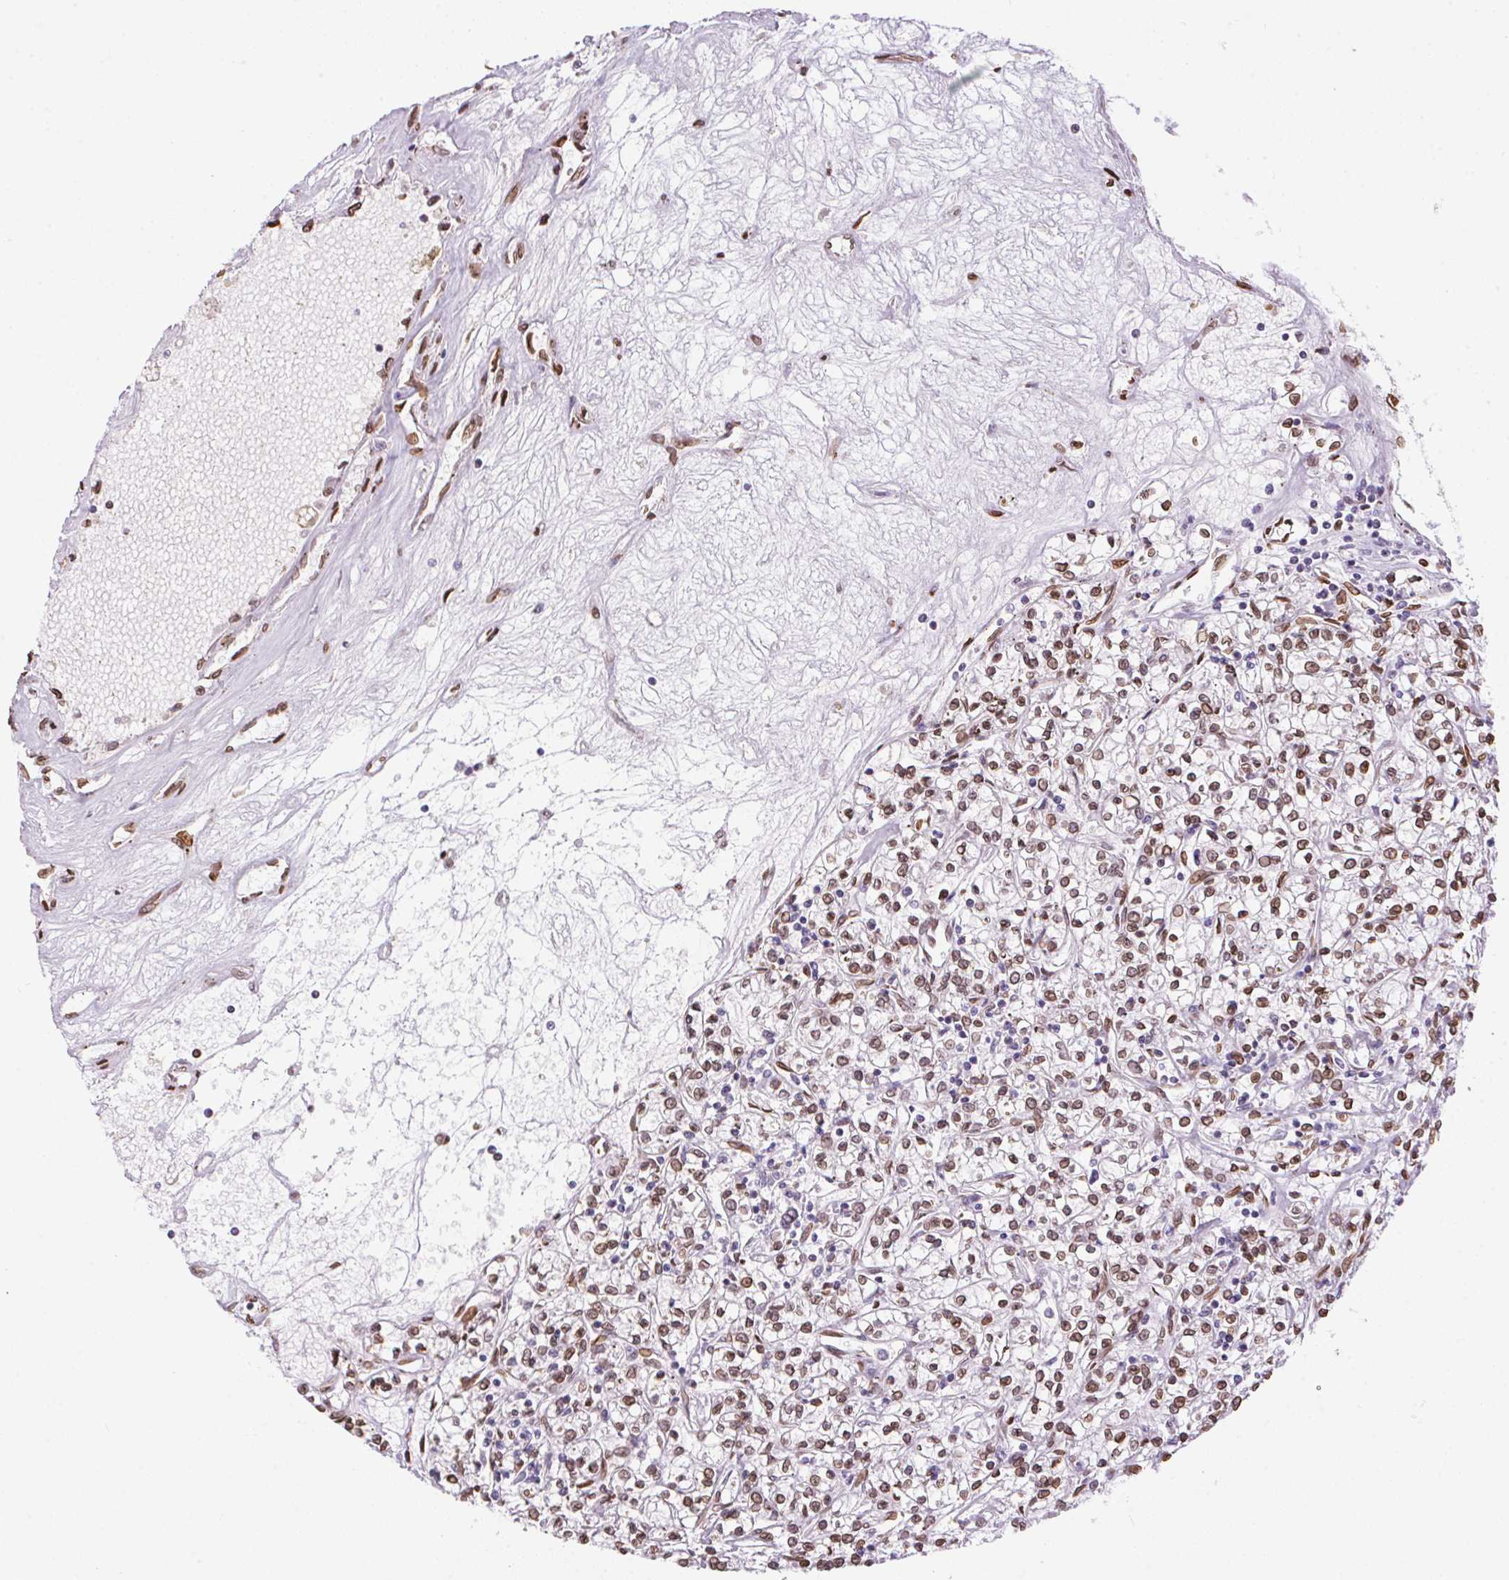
{"staining": {"intensity": "moderate", "quantity": ">75%", "location": "cytoplasmic/membranous,nuclear"}, "tissue": "renal cancer", "cell_type": "Tumor cells", "image_type": "cancer", "snomed": [{"axis": "morphology", "description": "Adenocarcinoma, NOS"}, {"axis": "topography", "description": "Kidney"}], "caption": "The histopathology image reveals a brown stain indicating the presence of a protein in the cytoplasmic/membranous and nuclear of tumor cells in renal cancer (adenocarcinoma).", "gene": "TMEM175", "patient": {"sex": "female", "age": 59}}